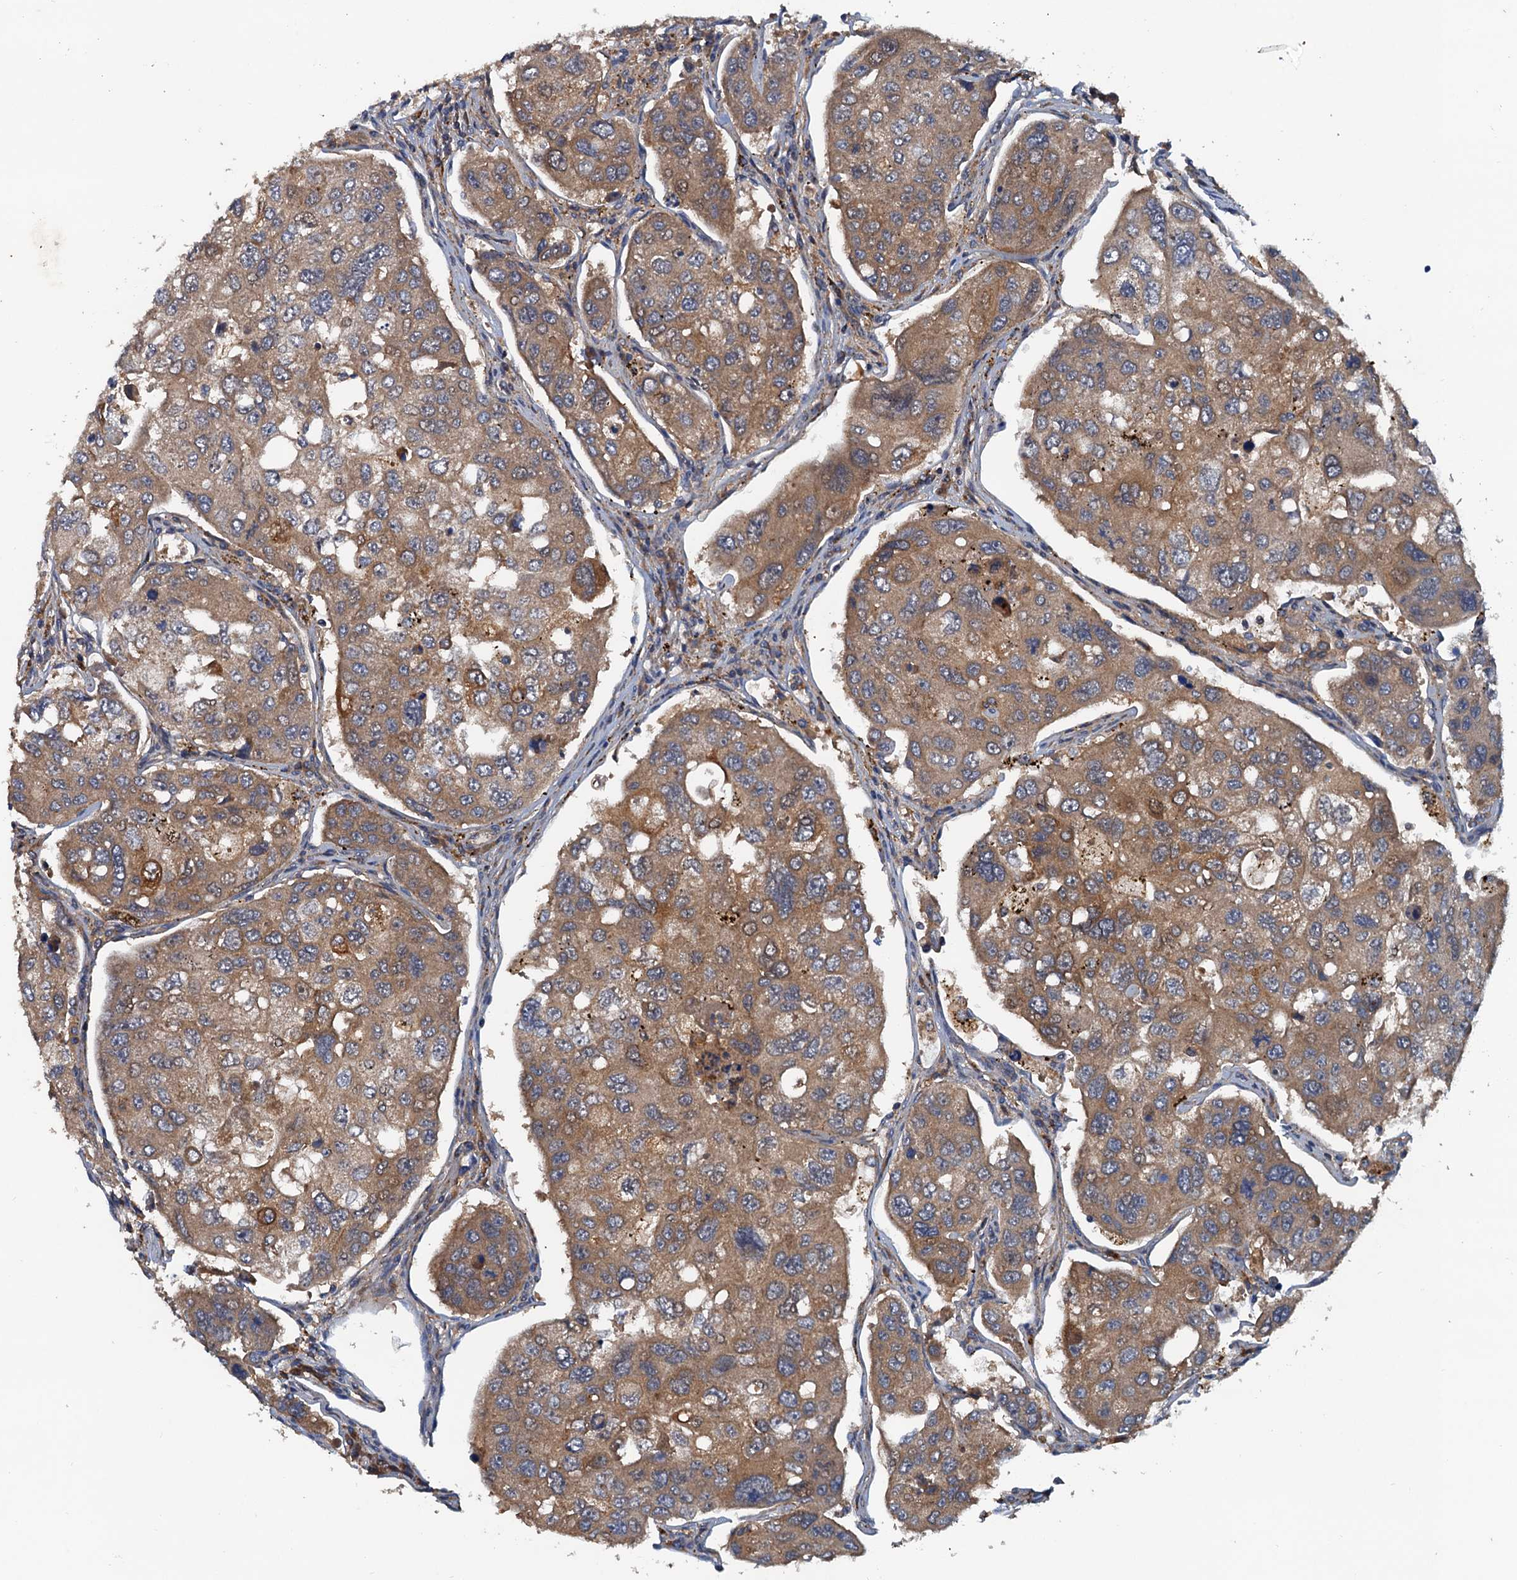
{"staining": {"intensity": "moderate", "quantity": ">75%", "location": "cytoplasmic/membranous"}, "tissue": "urothelial cancer", "cell_type": "Tumor cells", "image_type": "cancer", "snomed": [{"axis": "morphology", "description": "Urothelial carcinoma, High grade"}, {"axis": "topography", "description": "Lymph node"}, {"axis": "topography", "description": "Urinary bladder"}], "caption": "High-magnification brightfield microscopy of urothelial carcinoma (high-grade) stained with DAB (3,3'-diaminobenzidine) (brown) and counterstained with hematoxylin (blue). tumor cells exhibit moderate cytoplasmic/membranous staining is present in approximately>75% of cells.", "gene": "EFL1", "patient": {"sex": "male", "age": 51}}